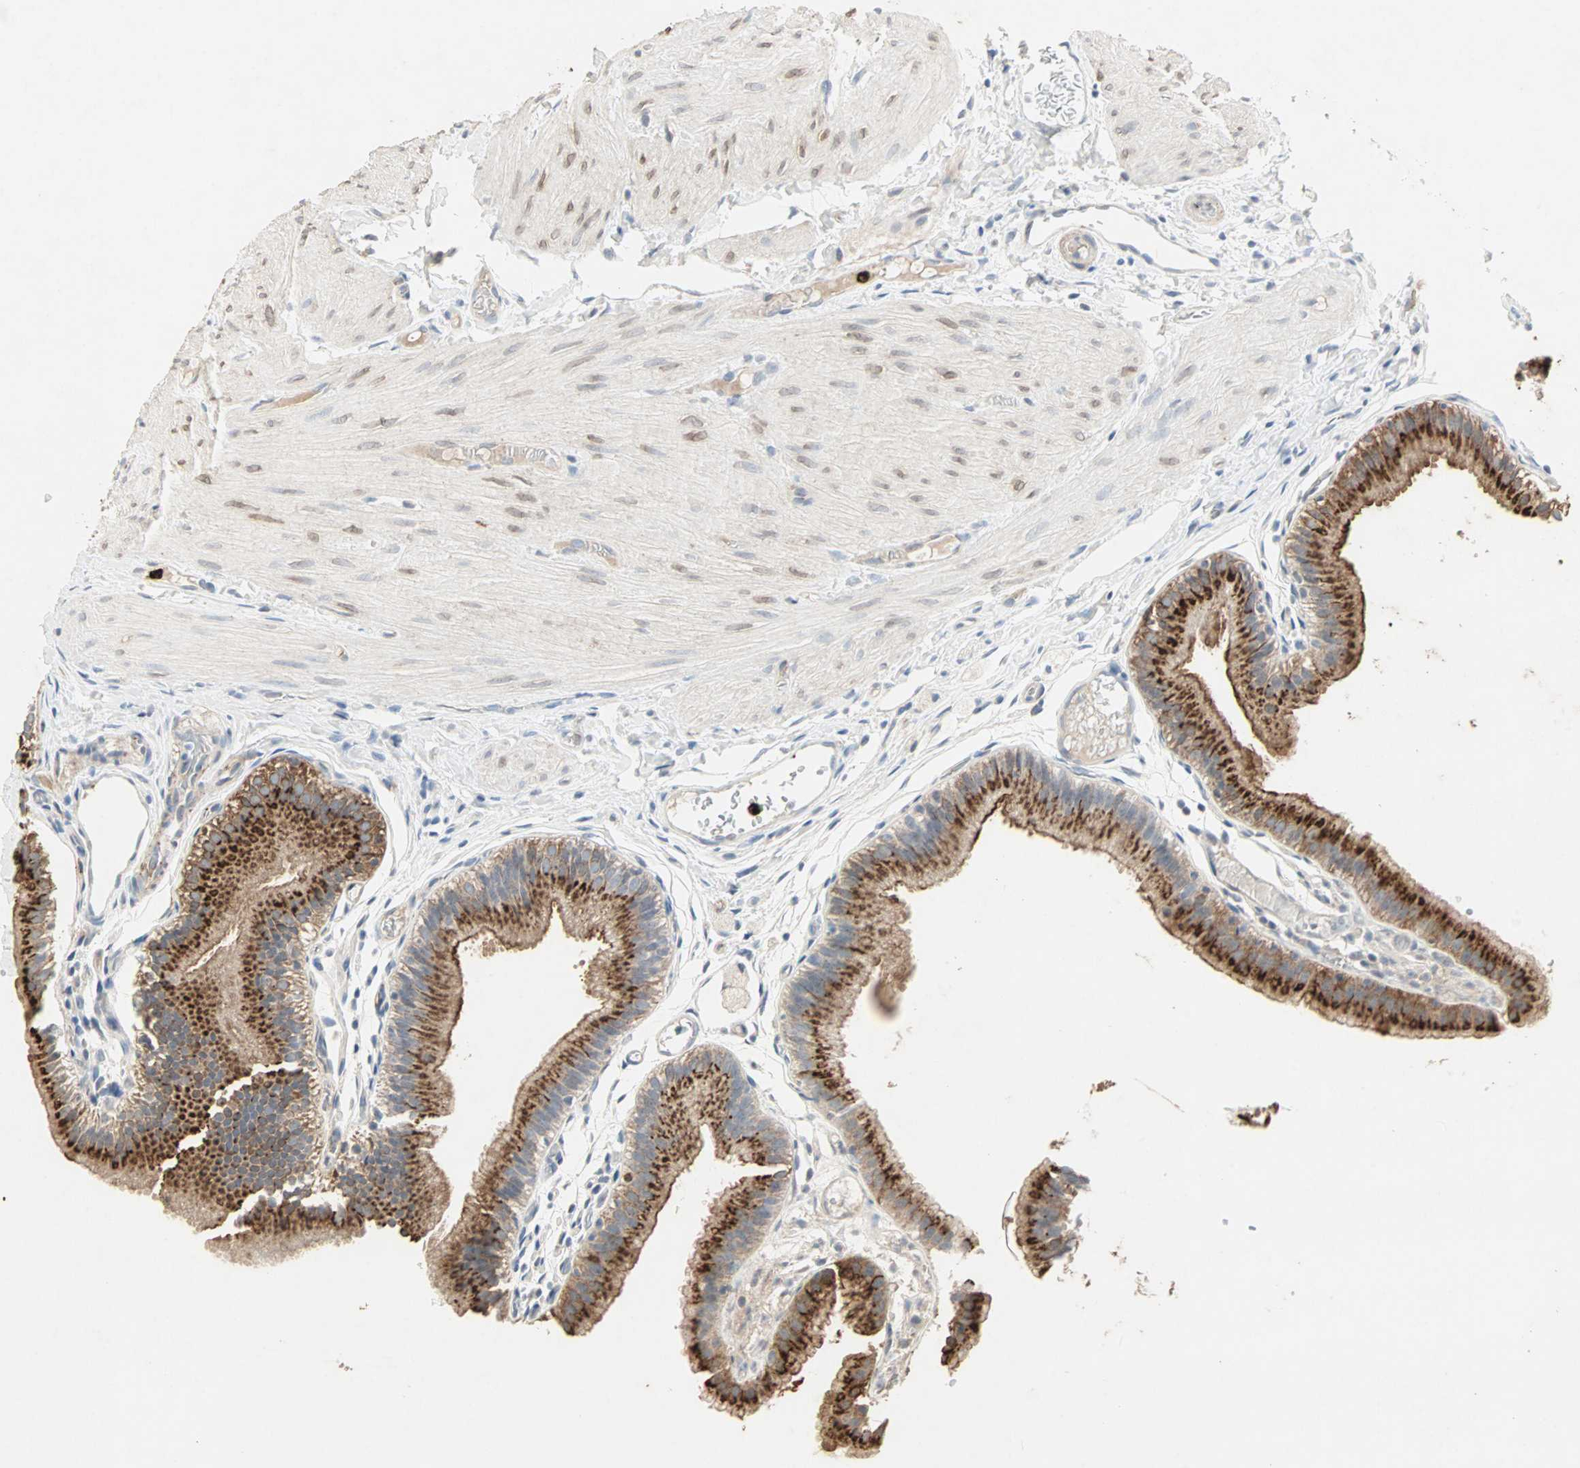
{"staining": {"intensity": "strong", "quantity": "25%-75%", "location": "cytoplasmic/membranous"}, "tissue": "gallbladder", "cell_type": "Glandular cells", "image_type": "normal", "snomed": [{"axis": "morphology", "description": "Normal tissue, NOS"}, {"axis": "topography", "description": "Gallbladder"}], "caption": "Protein expression analysis of benign human gallbladder reveals strong cytoplasmic/membranous expression in approximately 25%-75% of glandular cells.", "gene": "CEACAM6", "patient": {"sex": "female", "age": 26}}